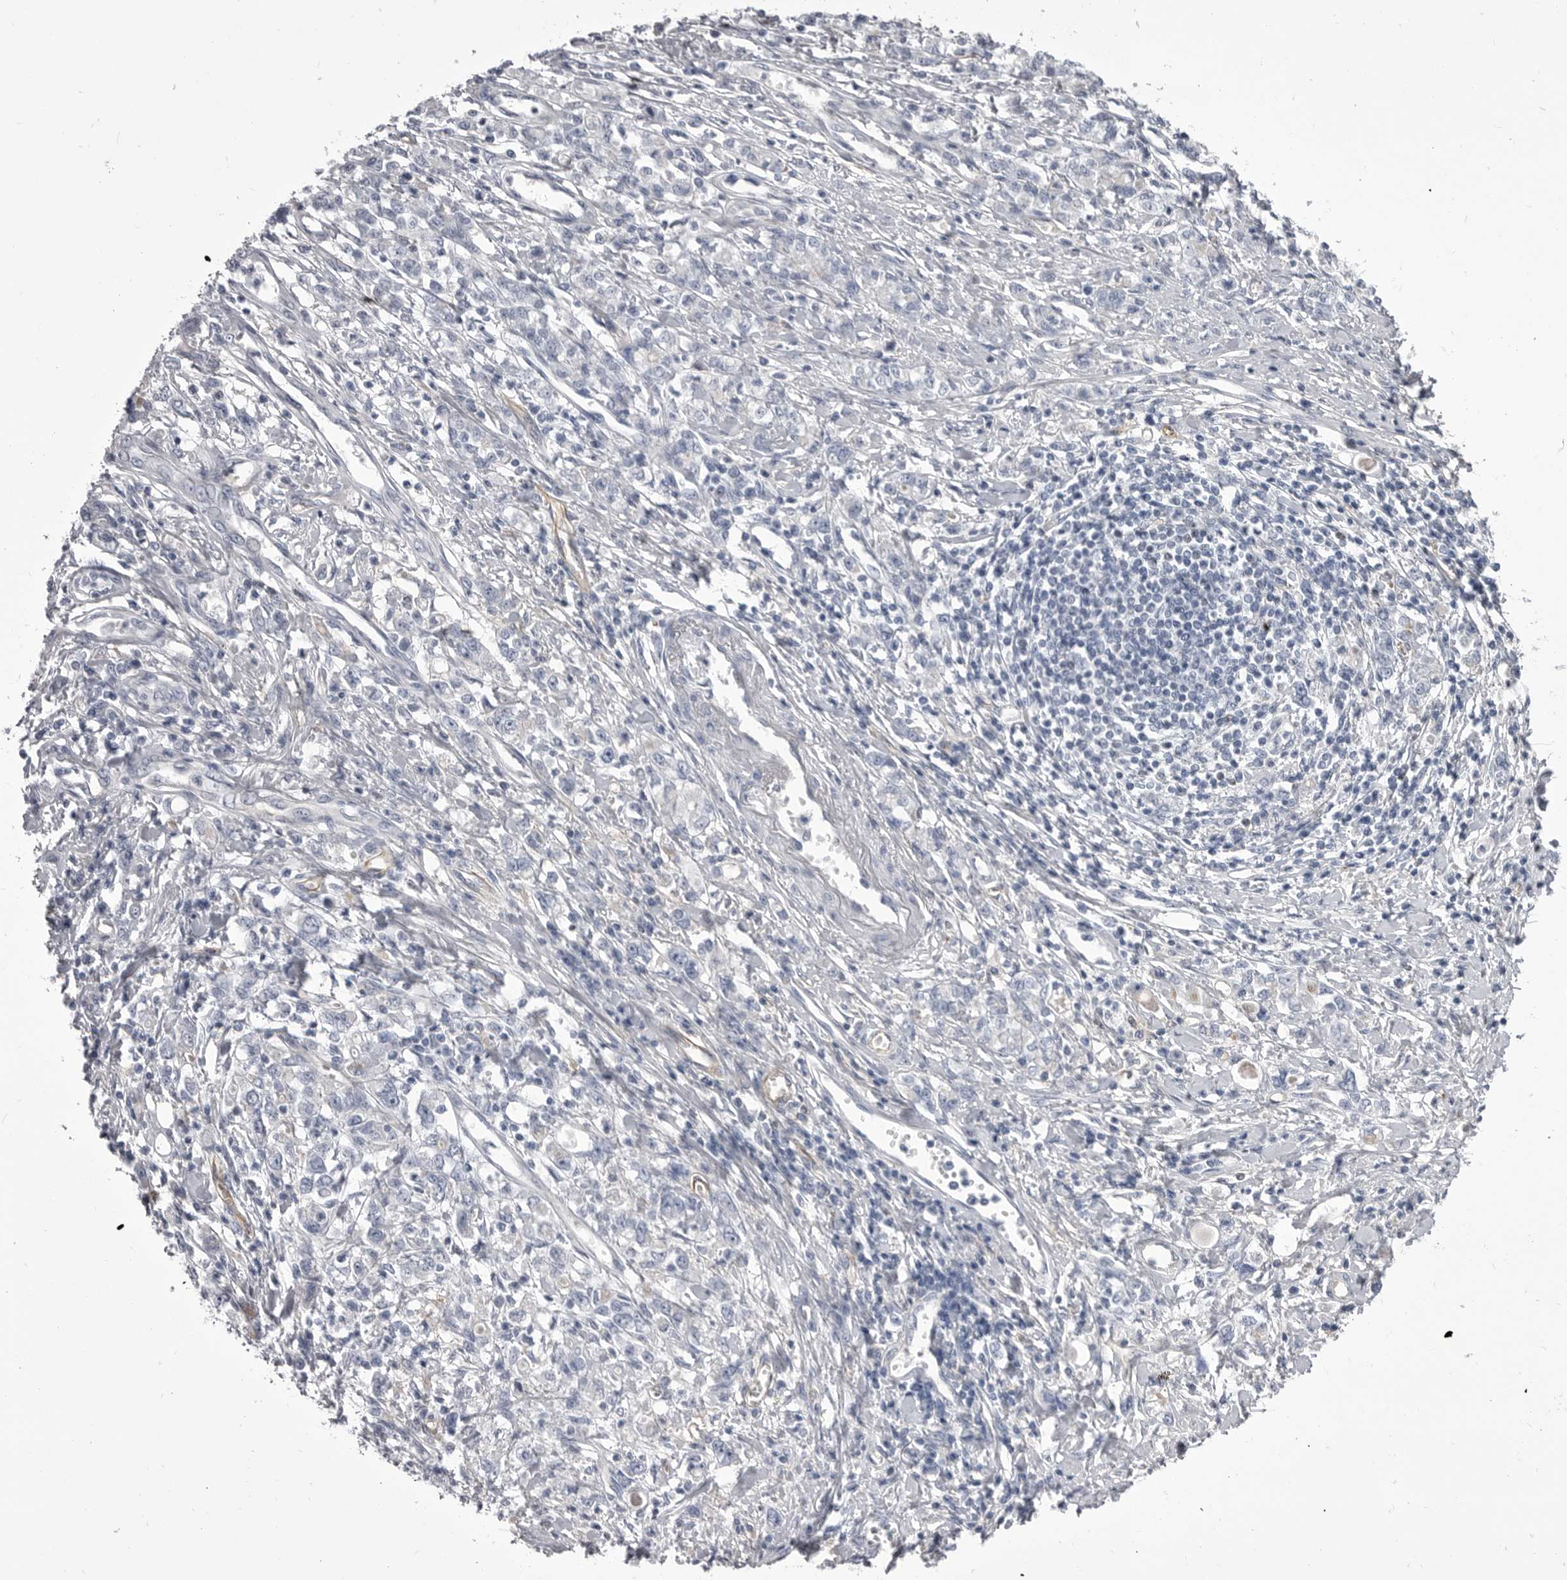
{"staining": {"intensity": "negative", "quantity": "none", "location": "none"}, "tissue": "stomach cancer", "cell_type": "Tumor cells", "image_type": "cancer", "snomed": [{"axis": "morphology", "description": "Adenocarcinoma, NOS"}, {"axis": "topography", "description": "Stomach"}], "caption": "This is an IHC photomicrograph of stomach cancer (adenocarcinoma). There is no positivity in tumor cells.", "gene": "OPLAH", "patient": {"sex": "female", "age": 76}}